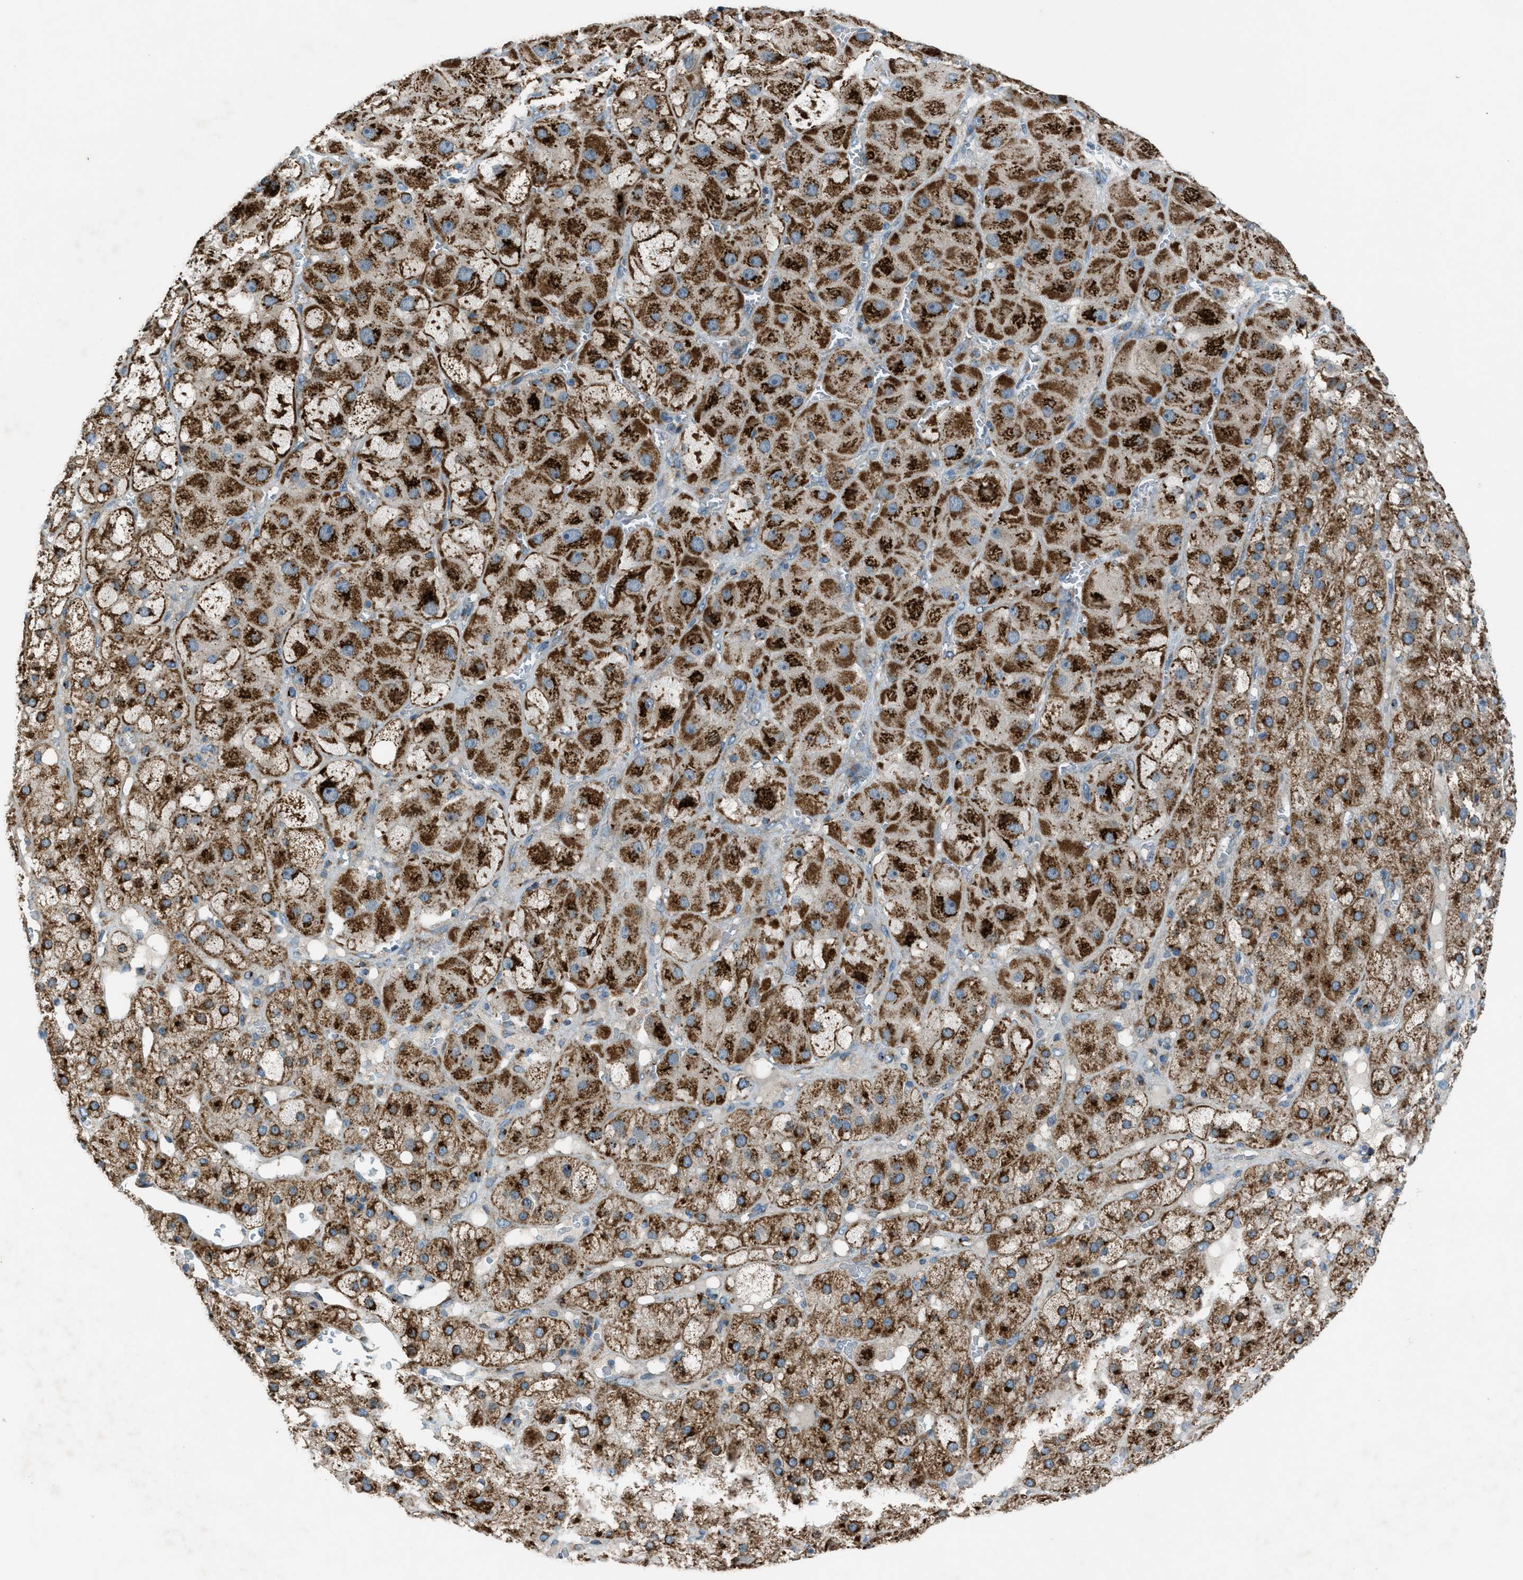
{"staining": {"intensity": "strong", "quantity": ">75%", "location": "cytoplasmic/membranous"}, "tissue": "adrenal gland", "cell_type": "Glandular cells", "image_type": "normal", "snomed": [{"axis": "morphology", "description": "Normal tissue, NOS"}, {"axis": "topography", "description": "Adrenal gland"}], "caption": "Immunohistochemistry (IHC) photomicrograph of benign adrenal gland: human adrenal gland stained using immunohistochemistry displays high levels of strong protein expression localized specifically in the cytoplasmic/membranous of glandular cells, appearing as a cytoplasmic/membranous brown color.", "gene": "BCKDK", "patient": {"sex": "female", "age": 47}}